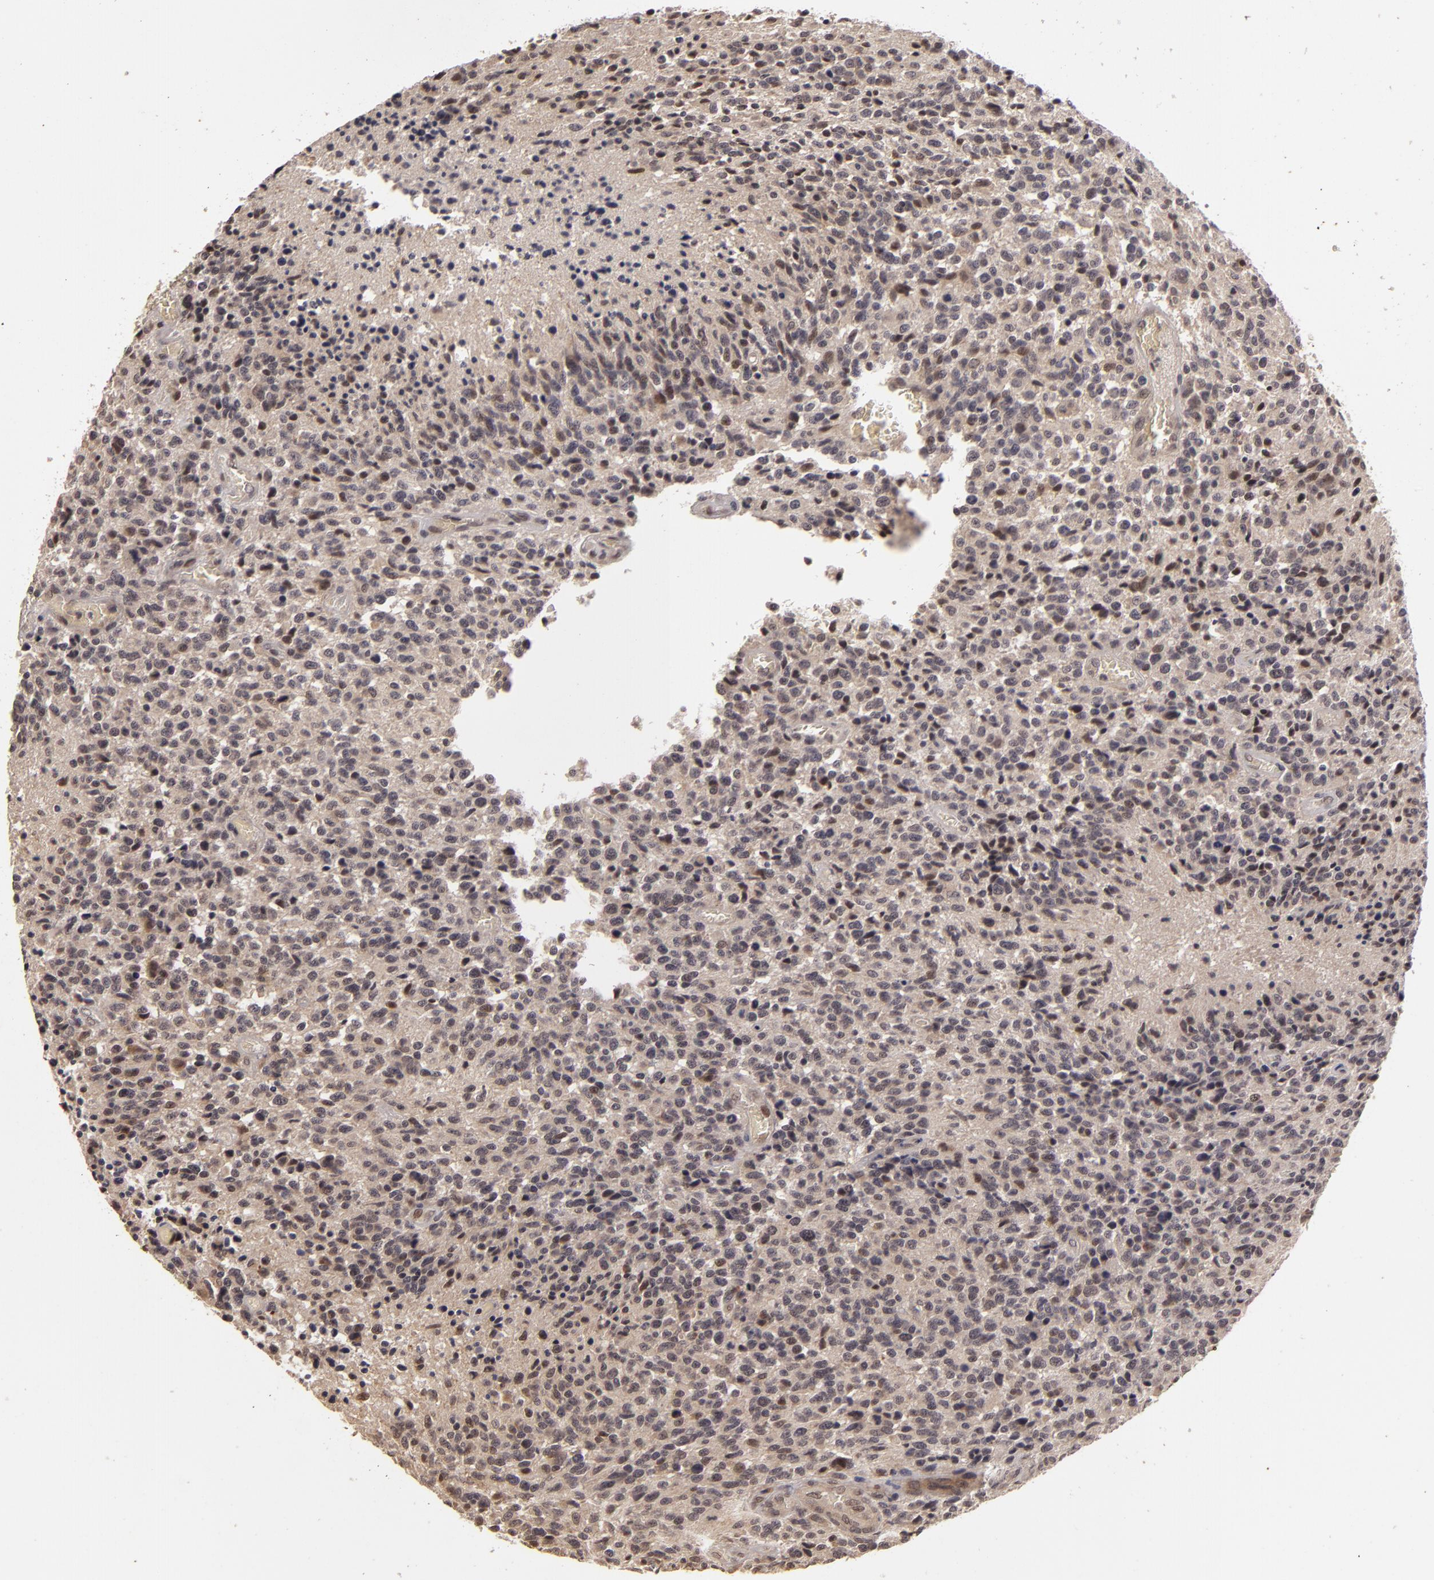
{"staining": {"intensity": "moderate", "quantity": "25%-75%", "location": "cytoplasmic/membranous"}, "tissue": "glioma", "cell_type": "Tumor cells", "image_type": "cancer", "snomed": [{"axis": "morphology", "description": "Glioma, malignant, High grade"}, {"axis": "topography", "description": "Brain"}], "caption": "A high-resolution photomicrograph shows IHC staining of malignant glioma (high-grade), which shows moderate cytoplasmic/membranous staining in about 25%-75% of tumor cells. The protein is shown in brown color, while the nuclei are stained blue.", "gene": "DFFA", "patient": {"sex": "male", "age": 36}}